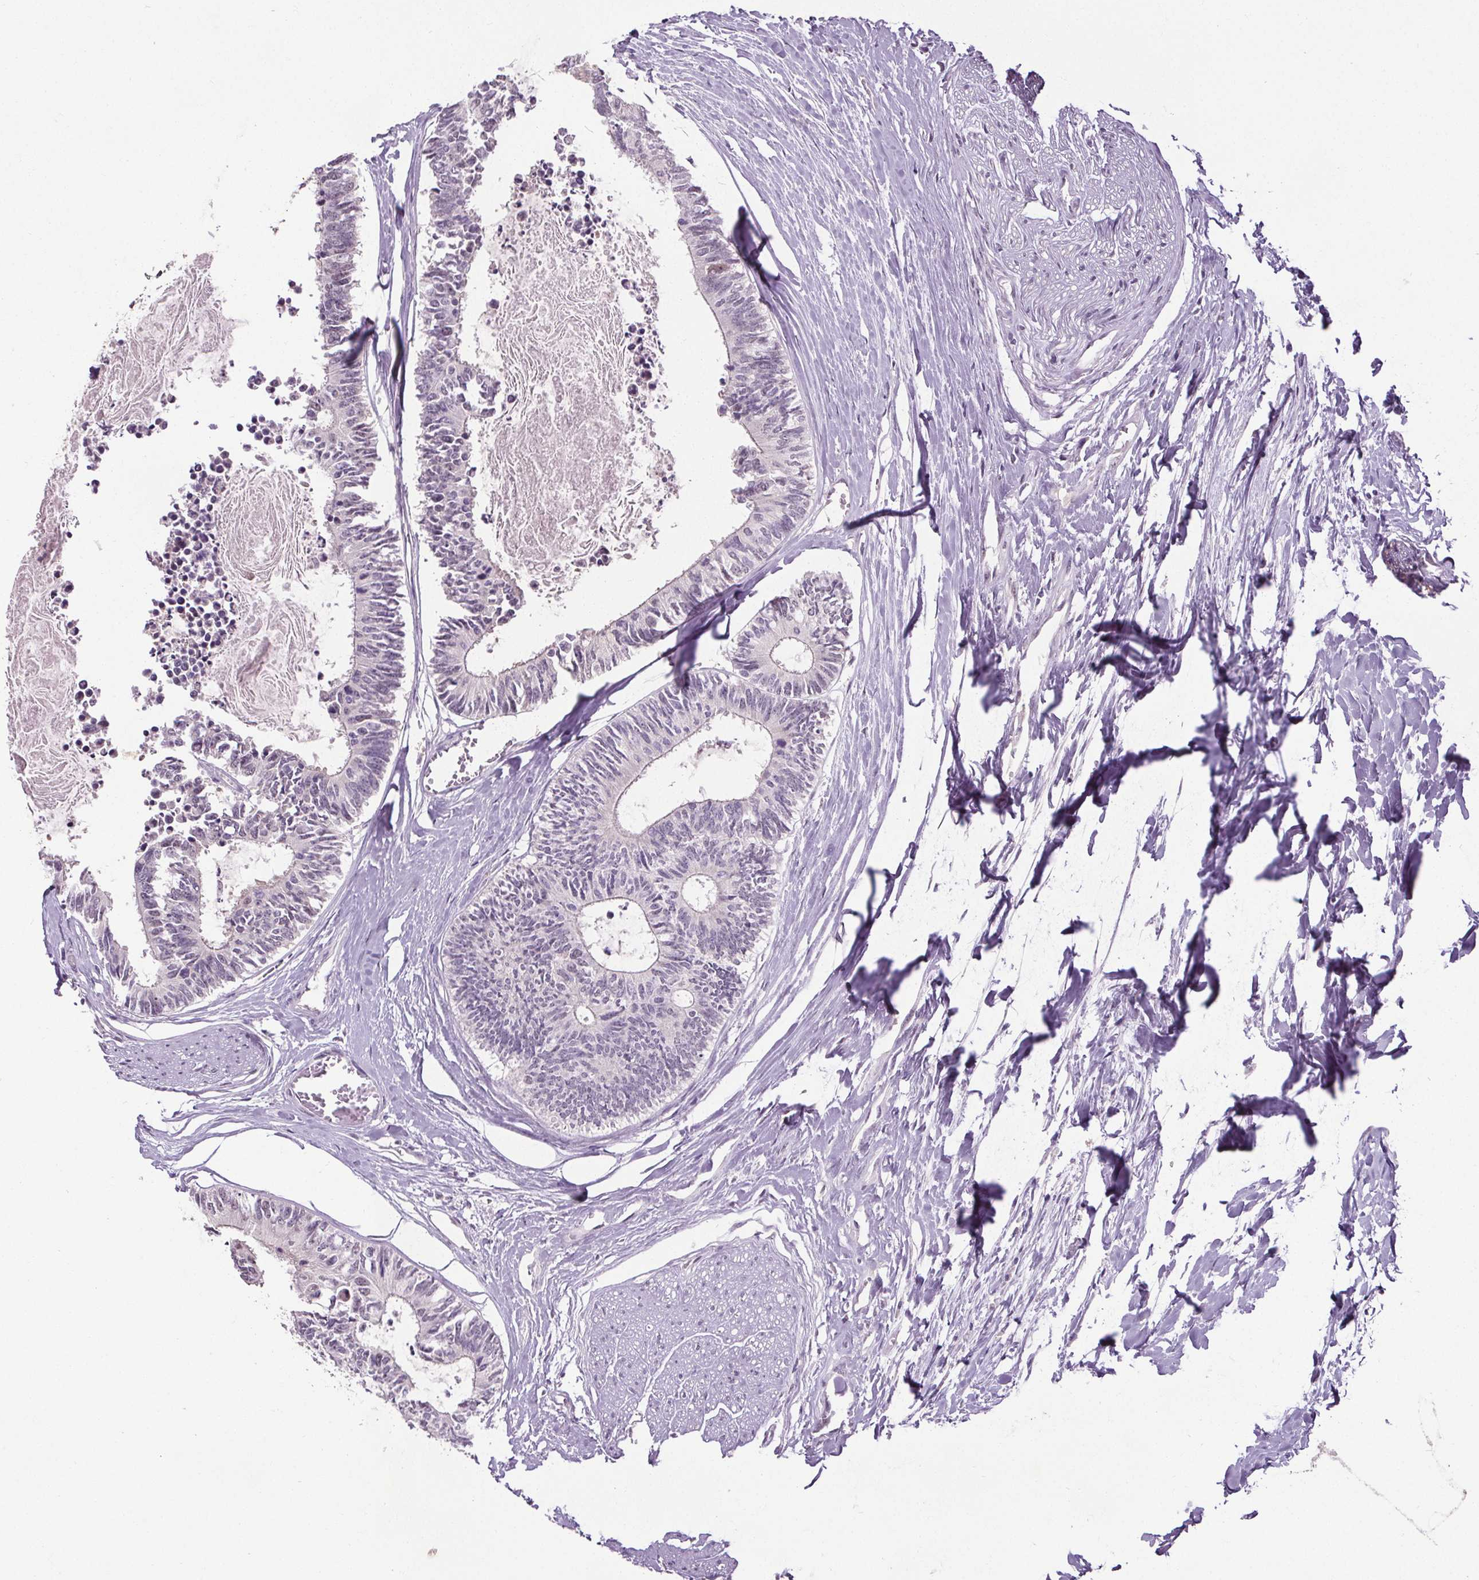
{"staining": {"intensity": "negative", "quantity": "none", "location": "none"}, "tissue": "colorectal cancer", "cell_type": "Tumor cells", "image_type": "cancer", "snomed": [{"axis": "morphology", "description": "Adenocarcinoma, NOS"}, {"axis": "topography", "description": "Colon"}, {"axis": "topography", "description": "Rectum"}], "caption": "DAB (3,3'-diaminobenzidine) immunohistochemical staining of colorectal cancer (adenocarcinoma) reveals no significant positivity in tumor cells.", "gene": "SLC2A9", "patient": {"sex": "male", "age": 57}}